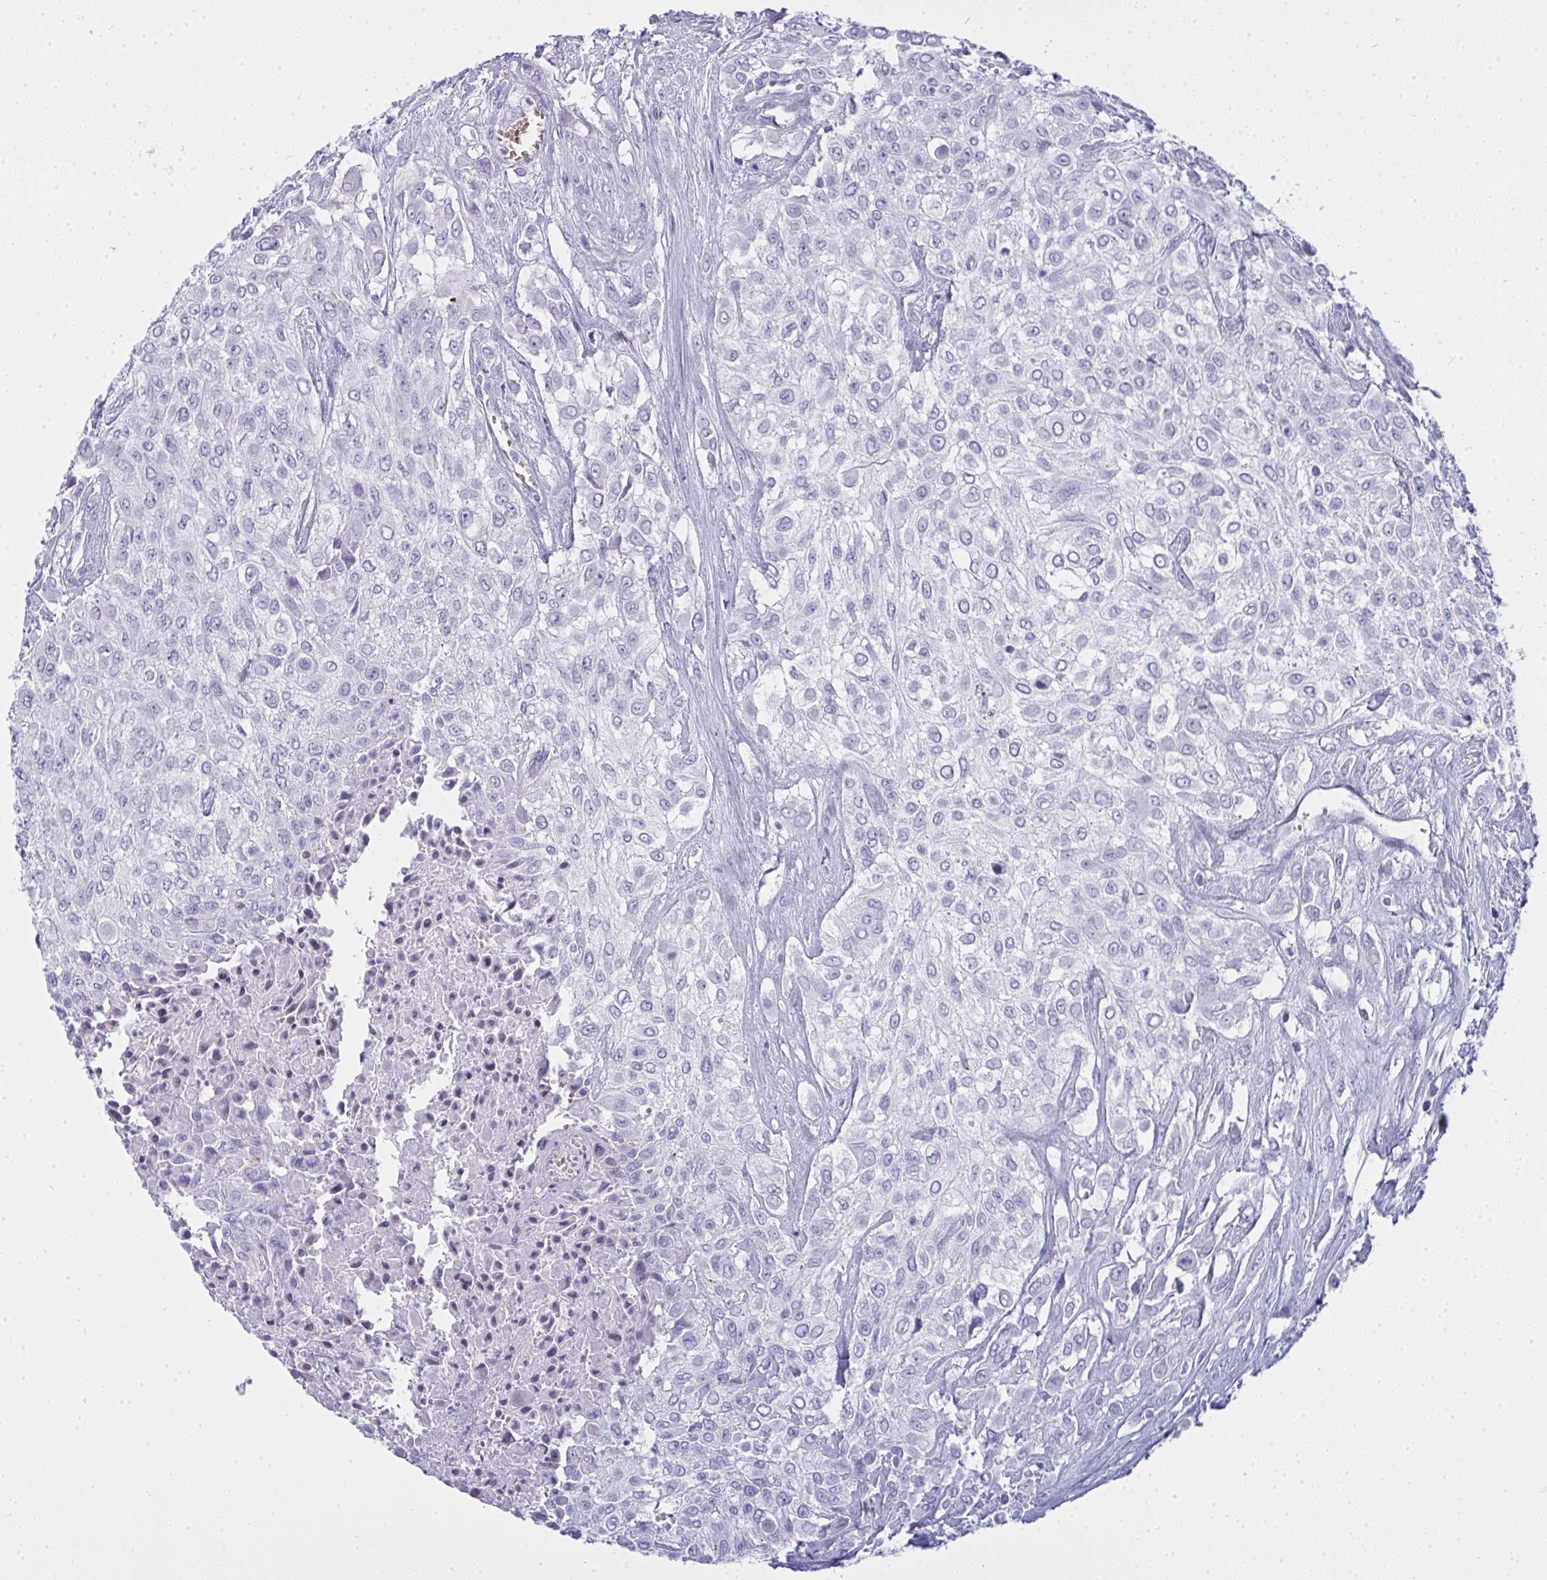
{"staining": {"intensity": "negative", "quantity": "none", "location": "none"}, "tissue": "urothelial cancer", "cell_type": "Tumor cells", "image_type": "cancer", "snomed": [{"axis": "morphology", "description": "Urothelial carcinoma, High grade"}, {"axis": "topography", "description": "Urinary bladder"}], "caption": "Immunohistochemistry of human high-grade urothelial carcinoma reveals no positivity in tumor cells.", "gene": "ZNF182", "patient": {"sex": "male", "age": 57}}